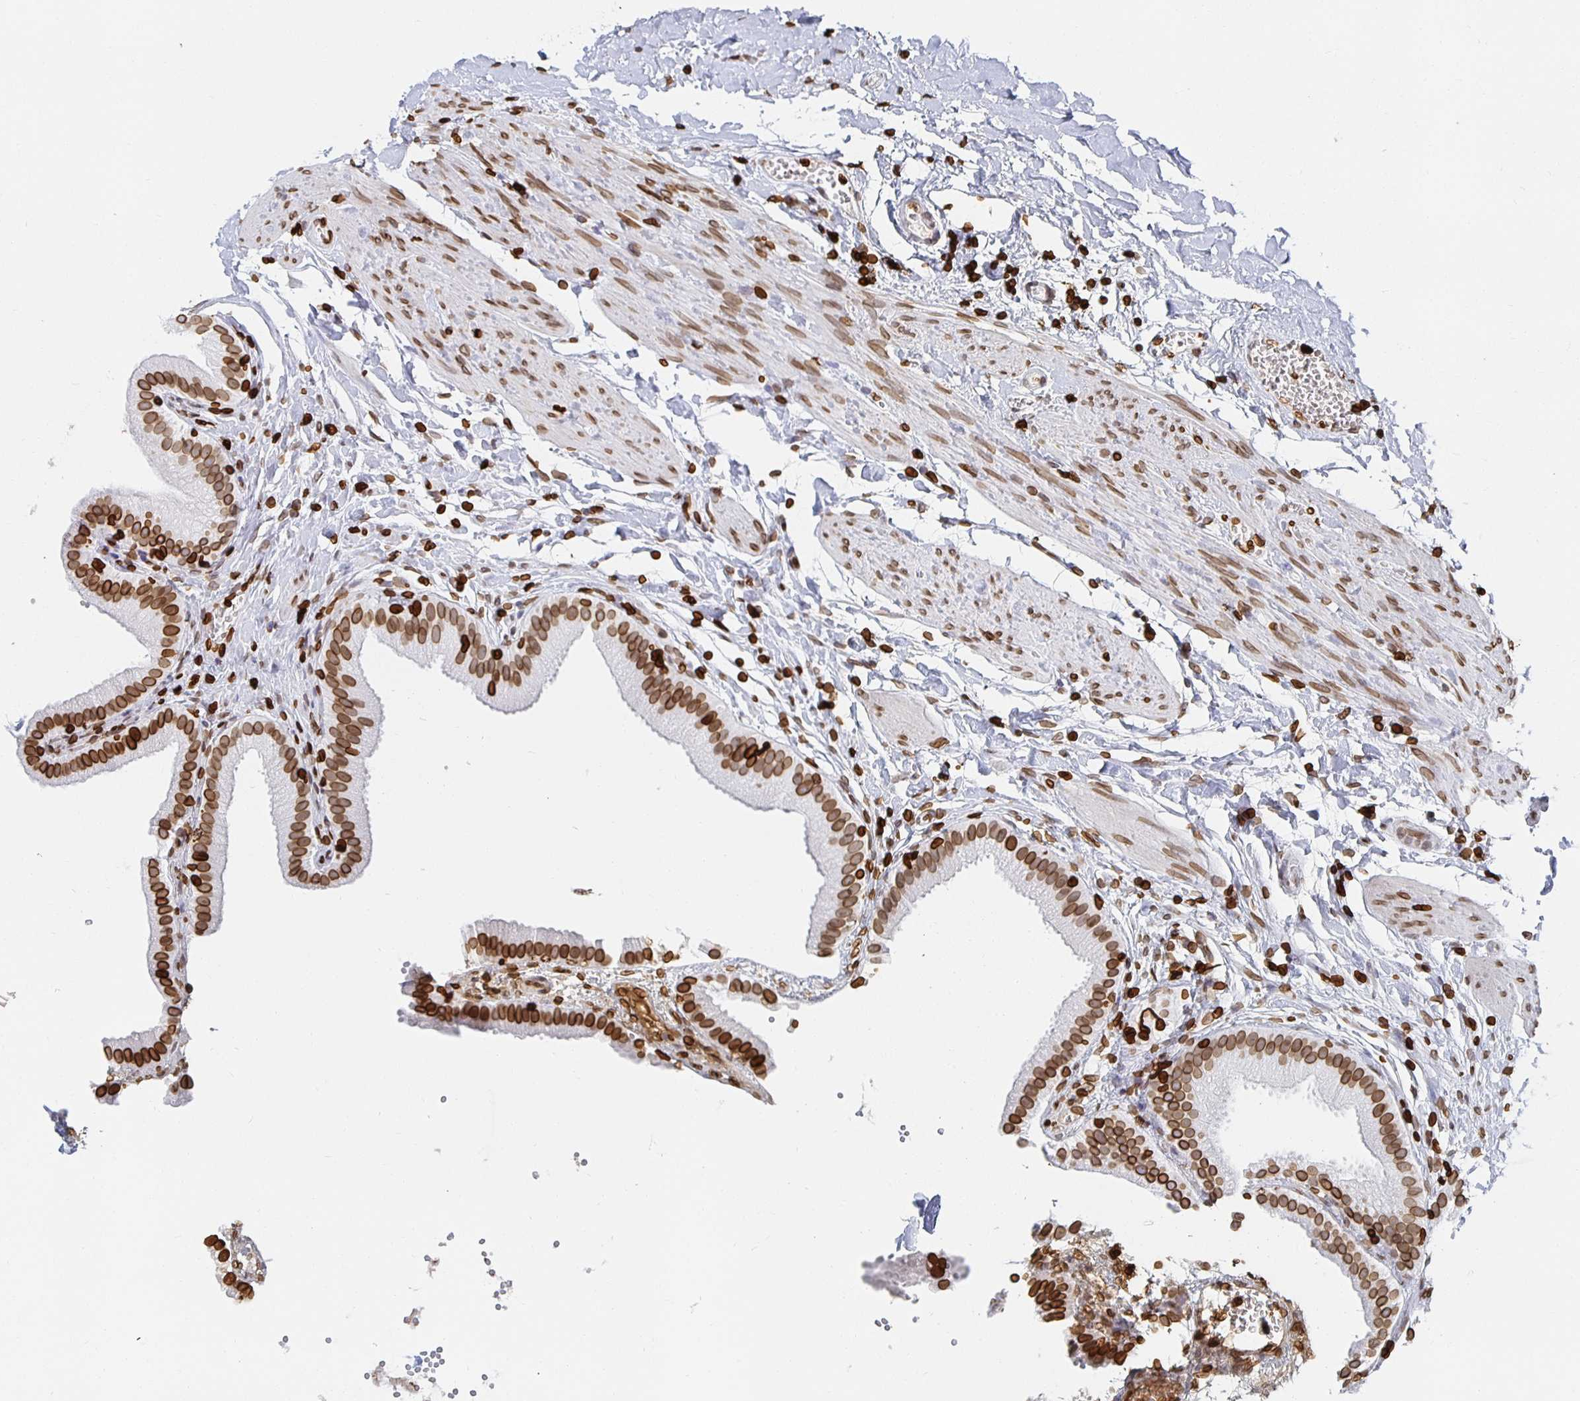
{"staining": {"intensity": "strong", "quantity": ">75%", "location": "cytoplasmic/membranous,nuclear"}, "tissue": "gallbladder", "cell_type": "Glandular cells", "image_type": "normal", "snomed": [{"axis": "morphology", "description": "Normal tissue, NOS"}, {"axis": "topography", "description": "Gallbladder"}], "caption": "Strong cytoplasmic/membranous,nuclear protein expression is seen in about >75% of glandular cells in gallbladder. Immunohistochemistry (ihc) stains the protein in brown and the nuclei are stained blue.", "gene": "LMNB1", "patient": {"sex": "female", "age": 63}}